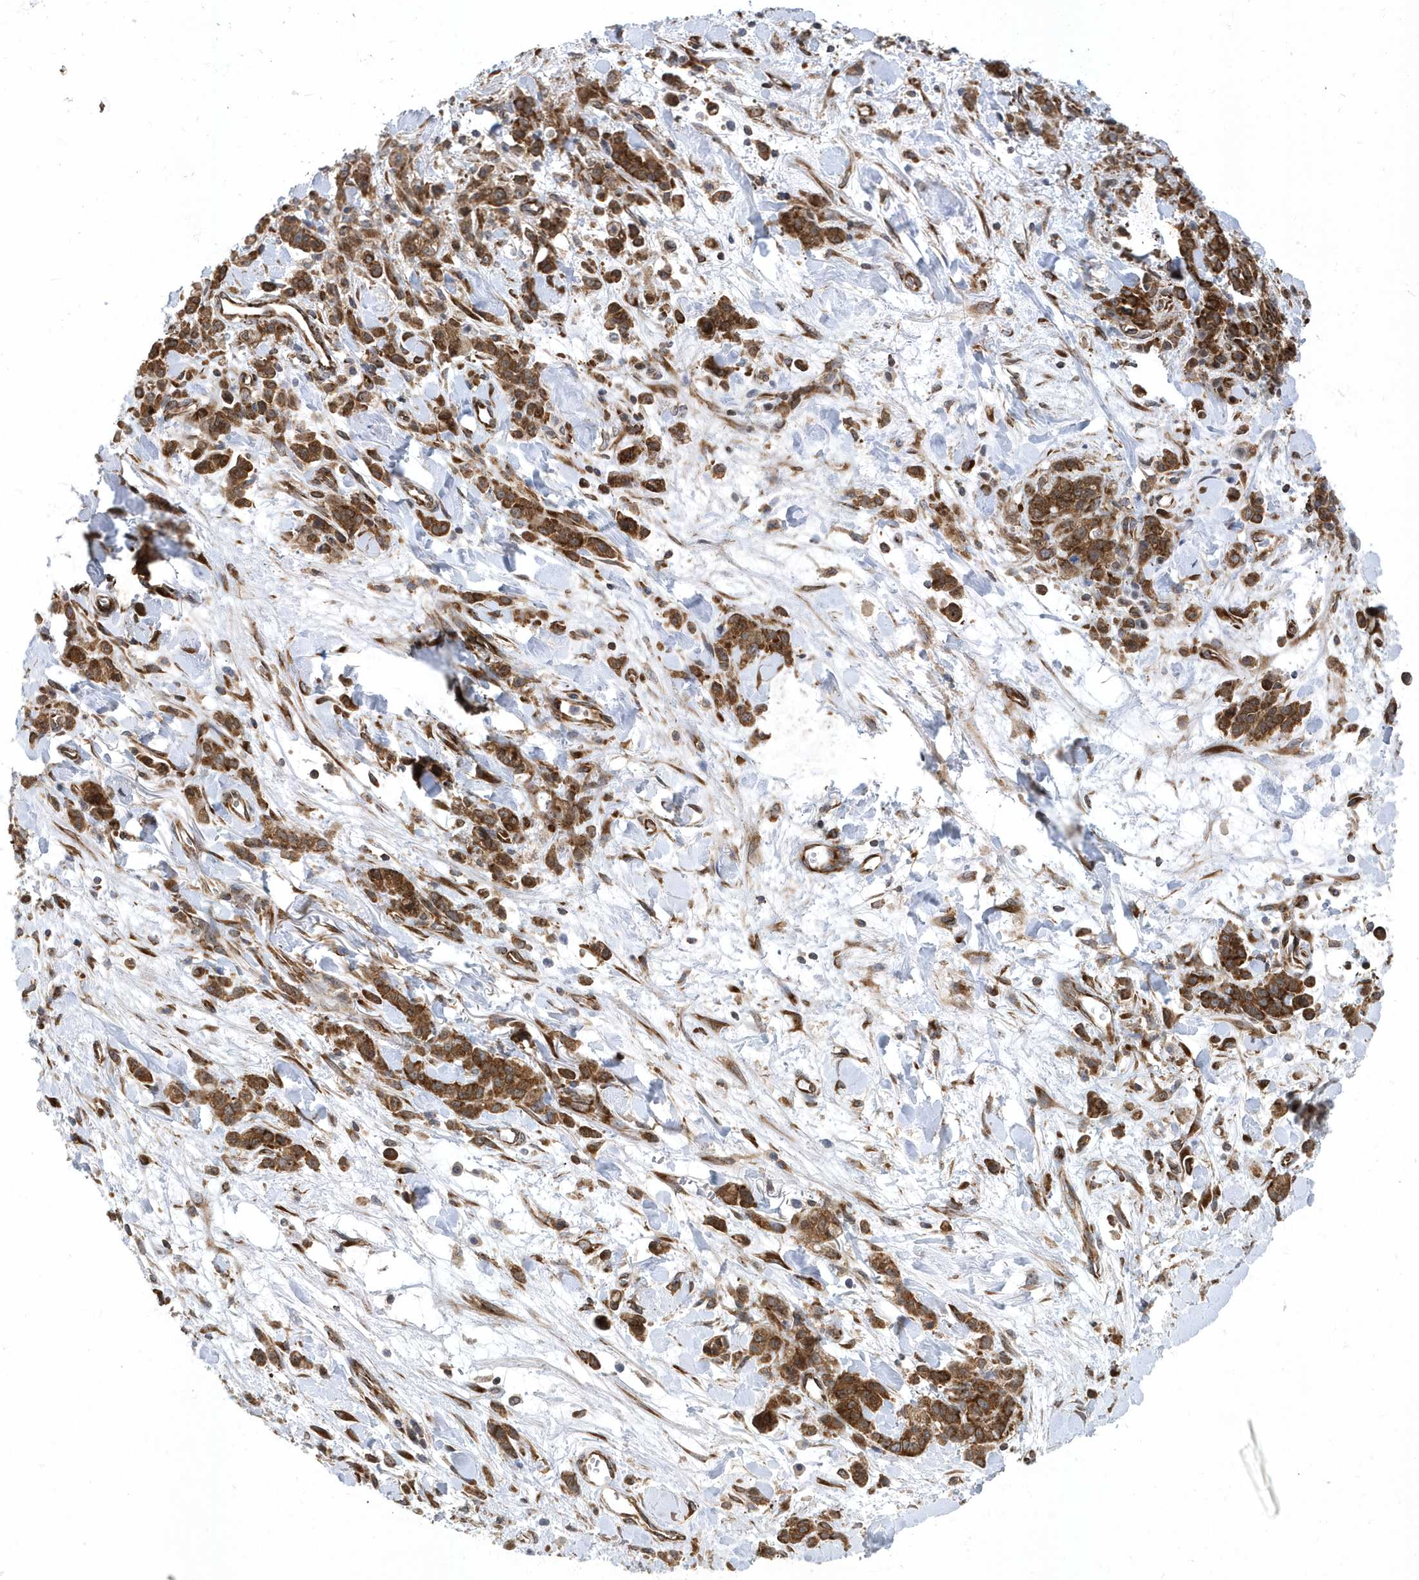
{"staining": {"intensity": "strong", "quantity": ">75%", "location": "cytoplasmic/membranous"}, "tissue": "stomach cancer", "cell_type": "Tumor cells", "image_type": "cancer", "snomed": [{"axis": "morphology", "description": "Normal tissue, NOS"}, {"axis": "morphology", "description": "Adenocarcinoma, NOS"}, {"axis": "topography", "description": "Stomach"}], "caption": "Tumor cells display strong cytoplasmic/membranous expression in approximately >75% of cells in stomach cancer.", "gene": "PHF1", "patient": {"sex": "male", "age": 82}}